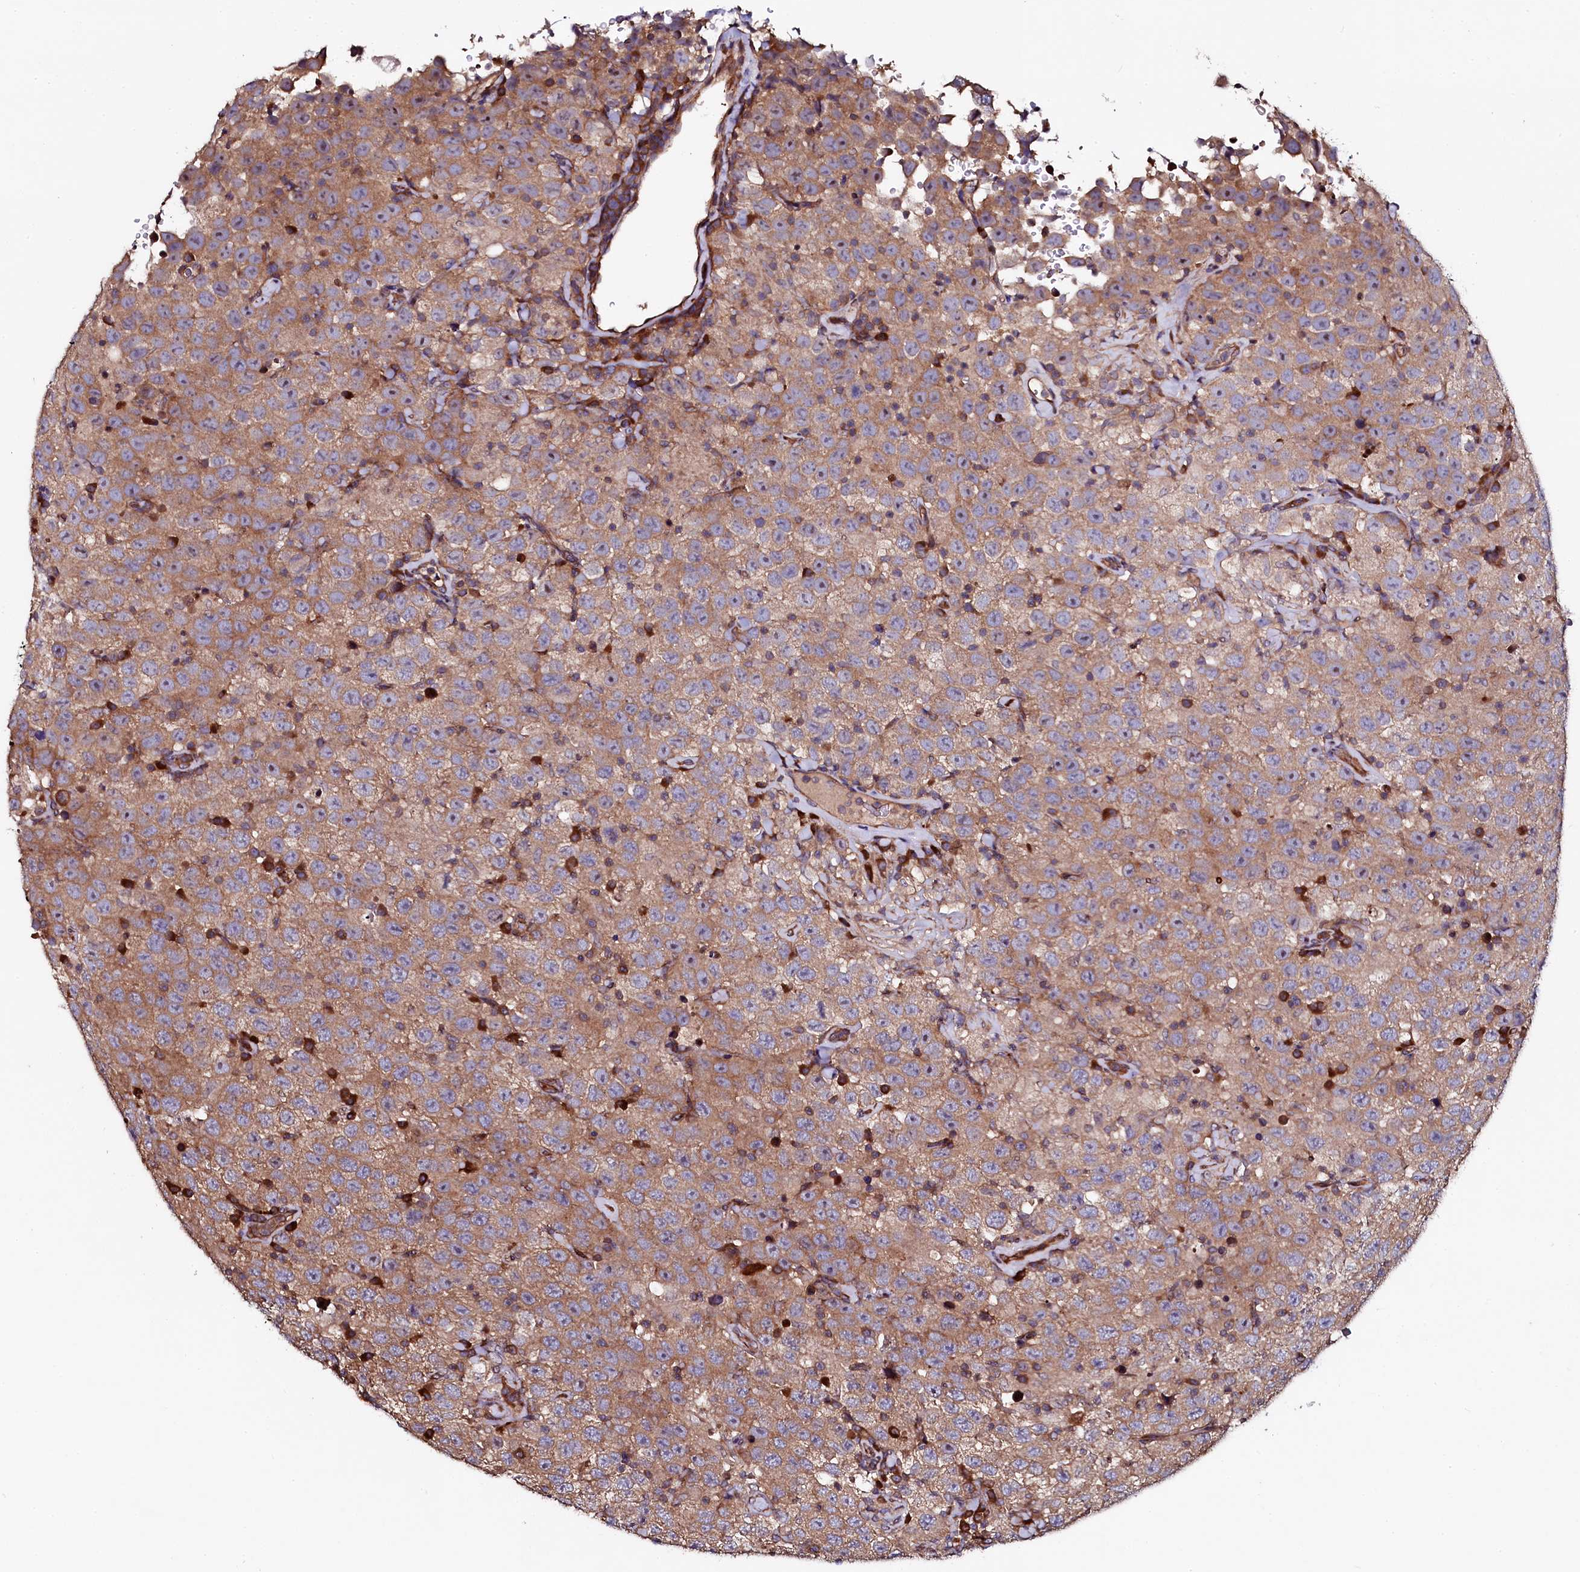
{"staining": {"intensity": "moderate", "quantity": ">75%", "location": "cytoplasmic/membranous"}, "tissue": "testis cancer", "cell_type": "Tumor cells", "image_type": "cancer", "snomed": [{"axis": "morphology", "description": "Seminoma, NOS"}, {"axis": "topography", "description": "Testis"}], "caption": "Immunohistochemical staining of human seminoma (testis) exhibits medium levels of moderate cytoplasmic/membranous protein positivity in about >75% of tumor cells.", "gene": "USPL1", "patient": {"sex": "male", "age": 41}}